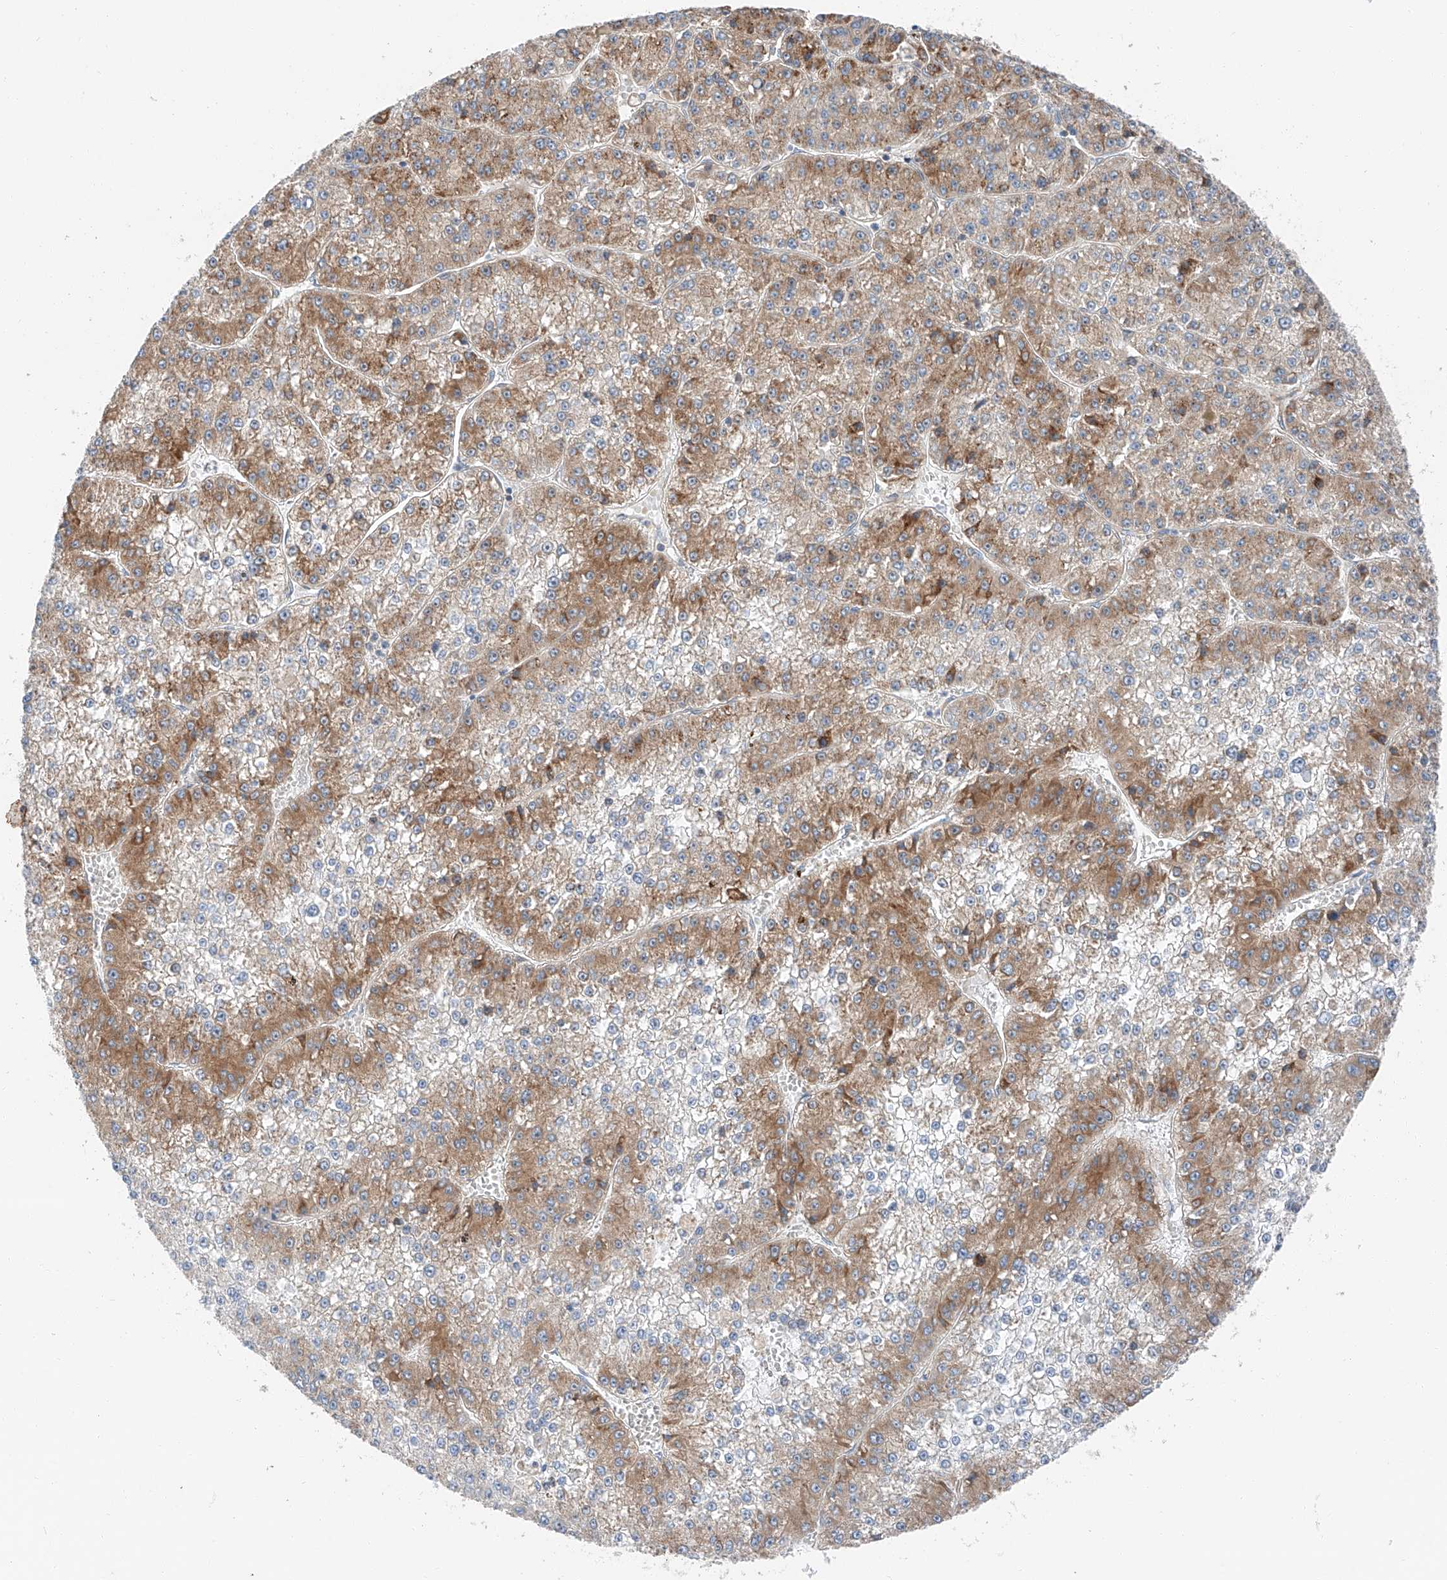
{"staining": {"intensity": "moderate", "quantity": "25%-75%", "location": "cytoplasmic/membranous"}, "tissue": "liver cancer", "cell_type": "Tumor cells", "image_type": "cancer", "snomed": [{"axis": "morphology", "description": "Carcinoma, Hepatocellular, NOS"}, {"axis": "topography", "description": "Liver"}], "caption": "IHC photomicrograph of neoplastic tissue: hepatocellular carcinoma (liver) stained using immunohistochemistry (IHC) reveals medium levels of moderate protein expression localized specifically in the cytoplasmic/membranous of tumor cells, appearing as a cytoplasmic/membranous brown color.", "gene": "ZC3H15", "patient": {"sex": "female", "age": 73}}